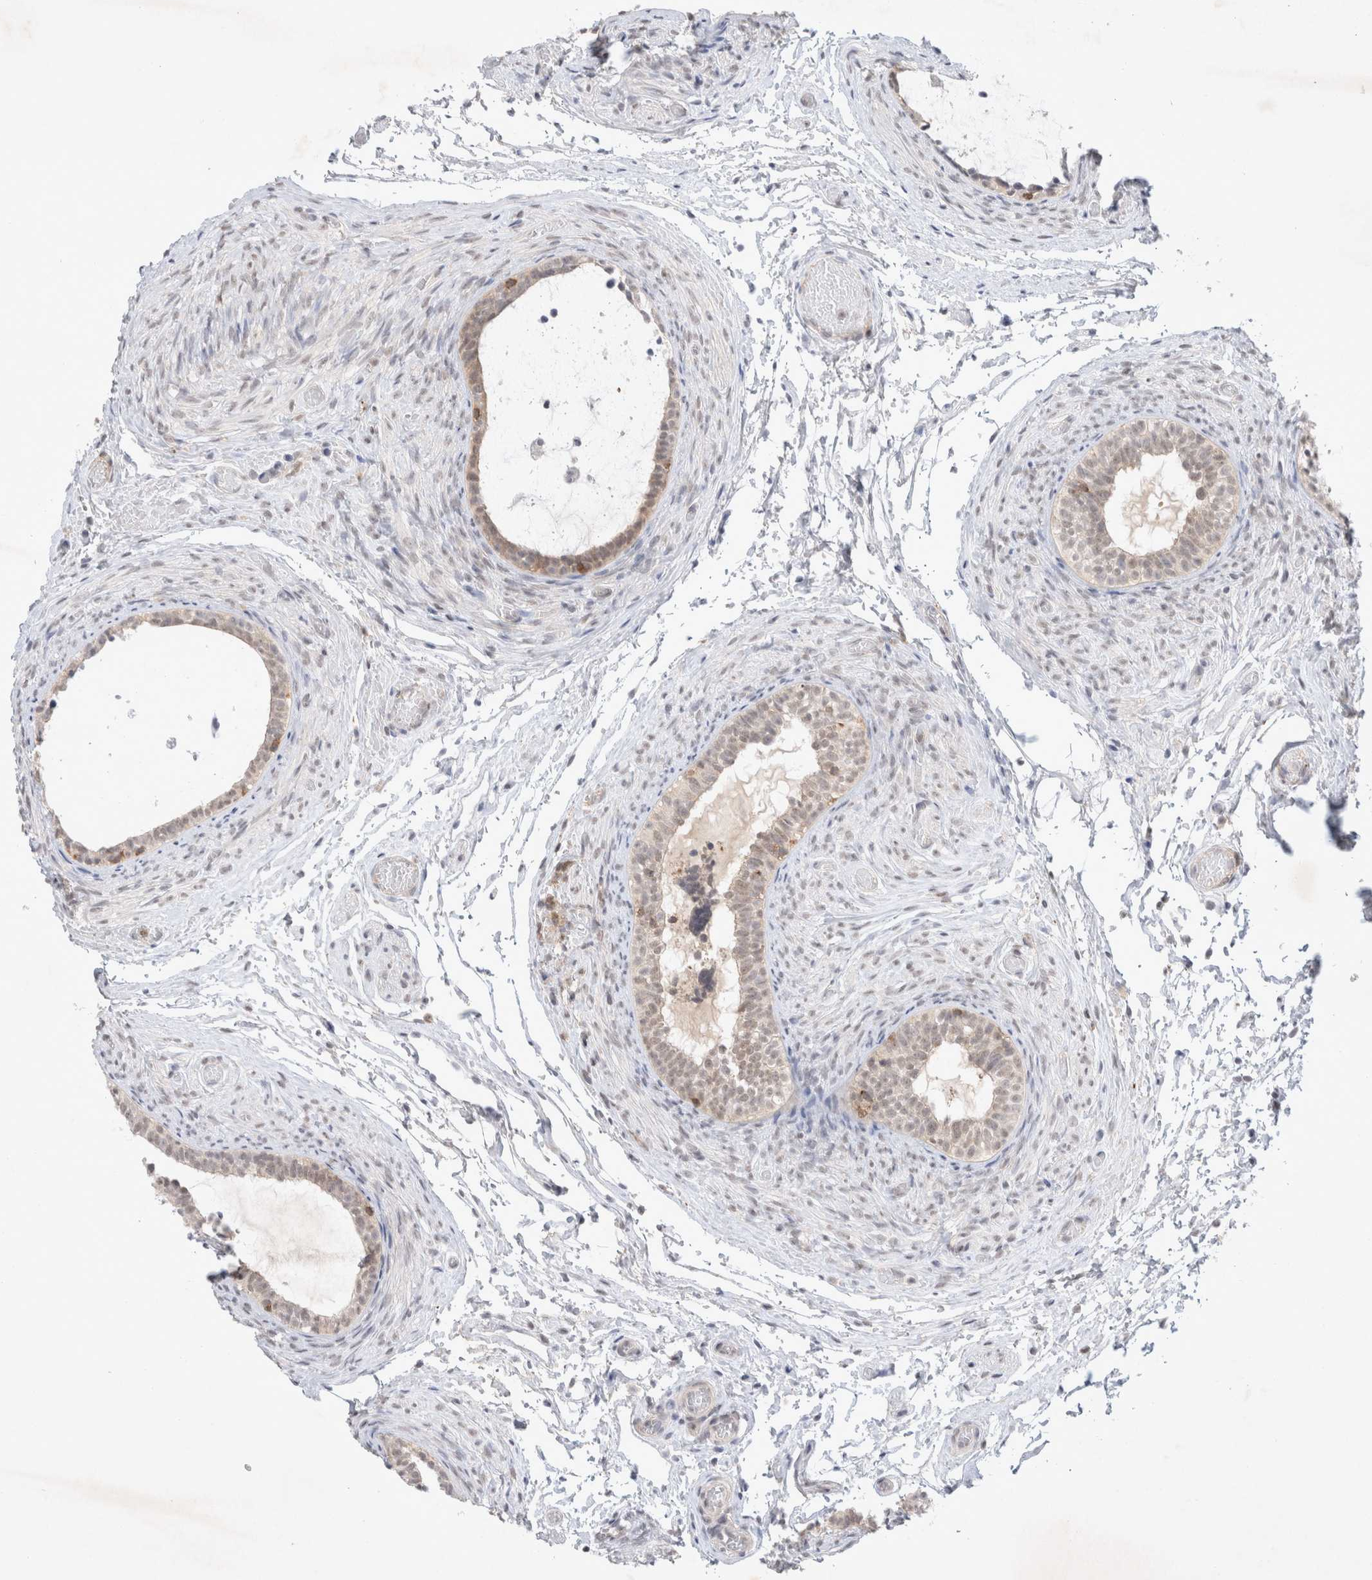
{"staining": {"intensity": "moderate", "quantity": "<25%", "location": "cytoplasmic/membranous"}, "tissue": "epididymis", "cell_type": "Glandular cells", "image_type": "normal", "snomed": [{"axis": "morphology", "description": "Normal tissue, NOS"}, {"axis": "topography", "description": "Epididymis"}], "caption": "High-magnification brightfield microscopy of unremarkable epididymis stained with DAB (brown) and counterstained with hematoxylin (blue). glandular cells exhibit moderate cytoplasmic/membranous positivity is appreciated in about<25% of cells.", "gene": "FBXO42", "patient": {"sex": "male", "age": 5}}